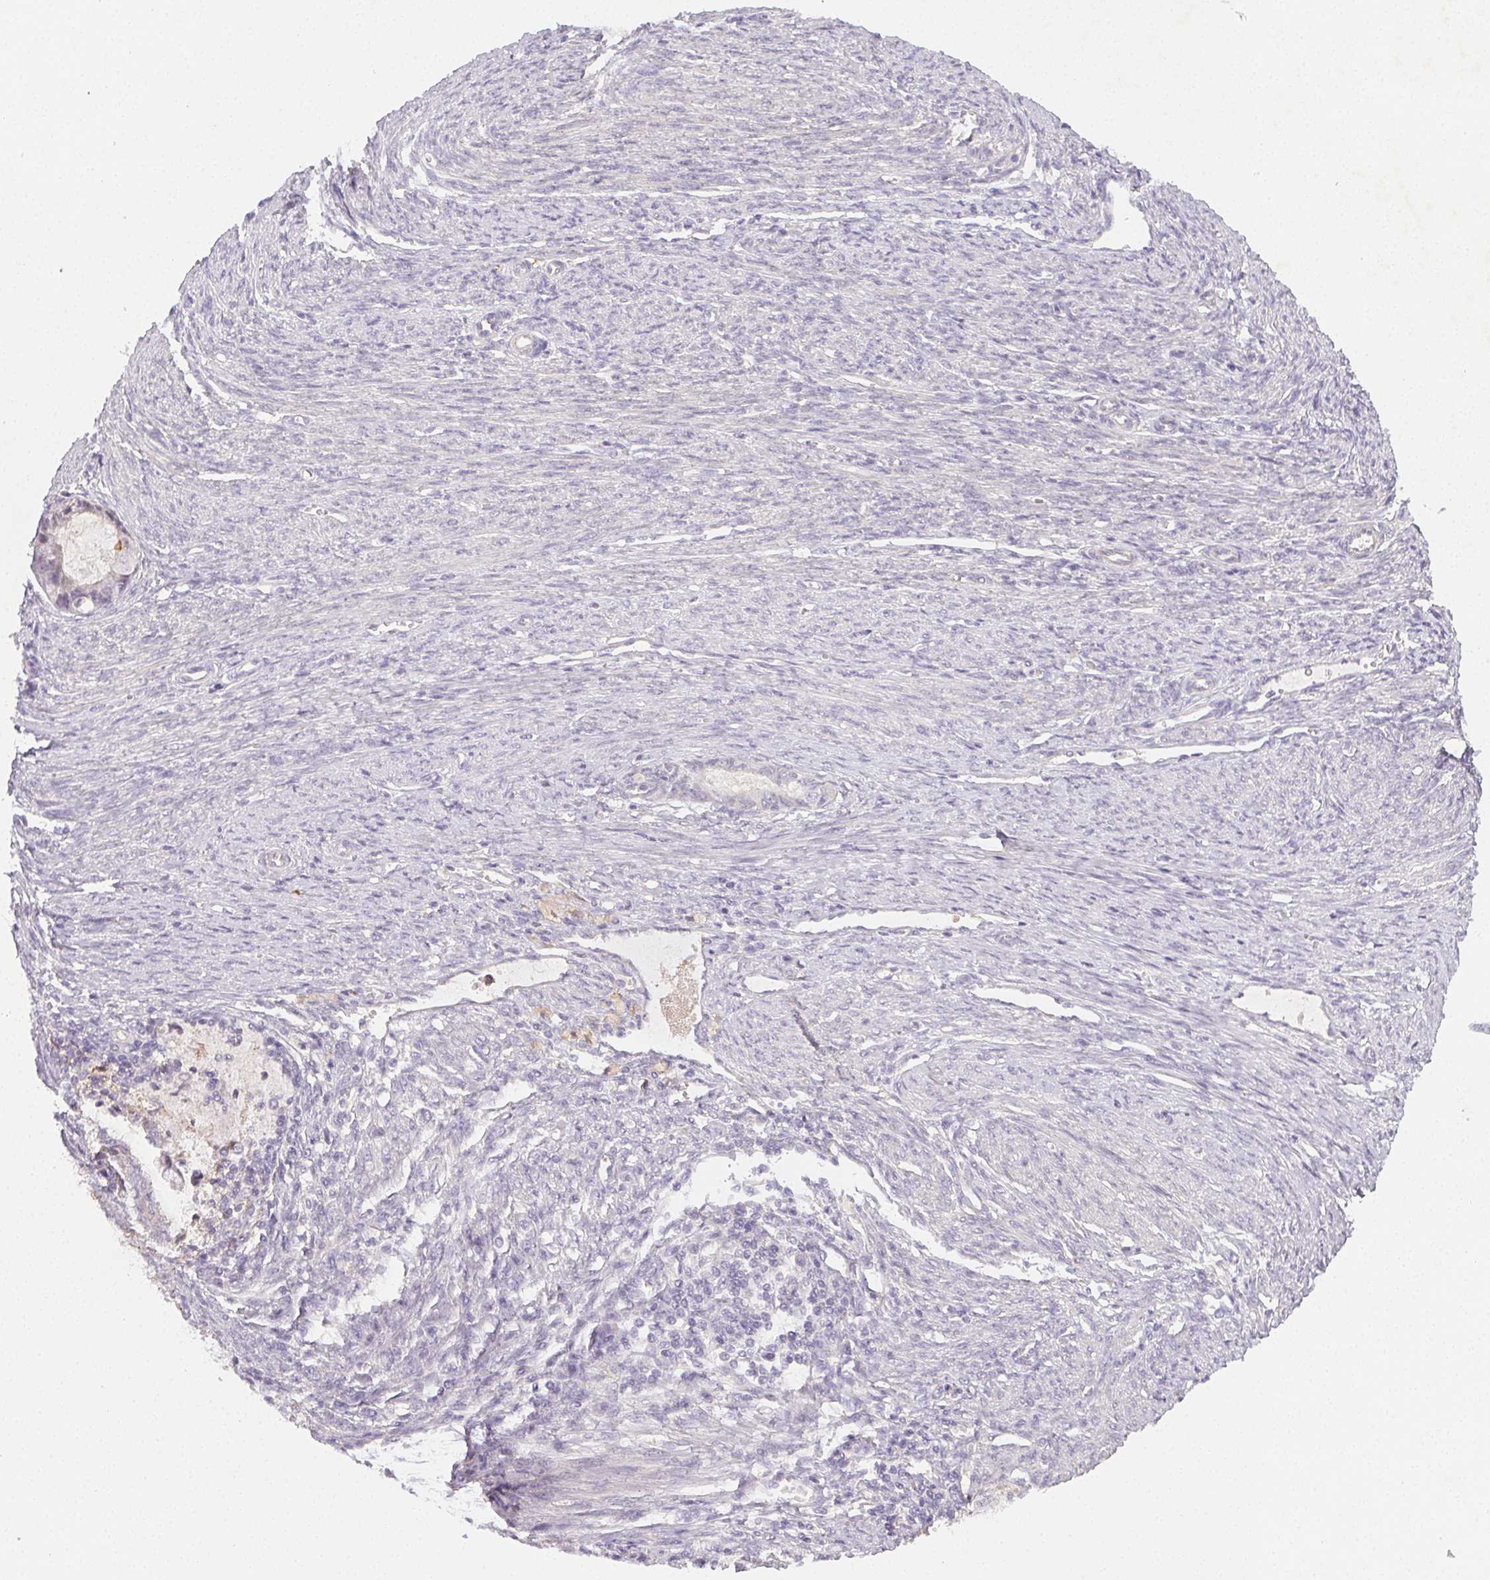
{"staining": {"intensity": "negative", "quantity": "none", "location": "none"}, "tissue": "endometrial cancer", "cell_type": "Tumor cells", "image_type": "cancer", "snomed": [{"axis": "morphology", "description": "Adenocarcinoma, NOS"}, {"axis": "topography", "description": "Endometrium"}], "caption": "Protein analysis of adenocarcinoma (endometrial) exhibits no significant staining in tumor cells.", "gene": "LRRC23", "patient": {"sex": "female", "age": 79}}